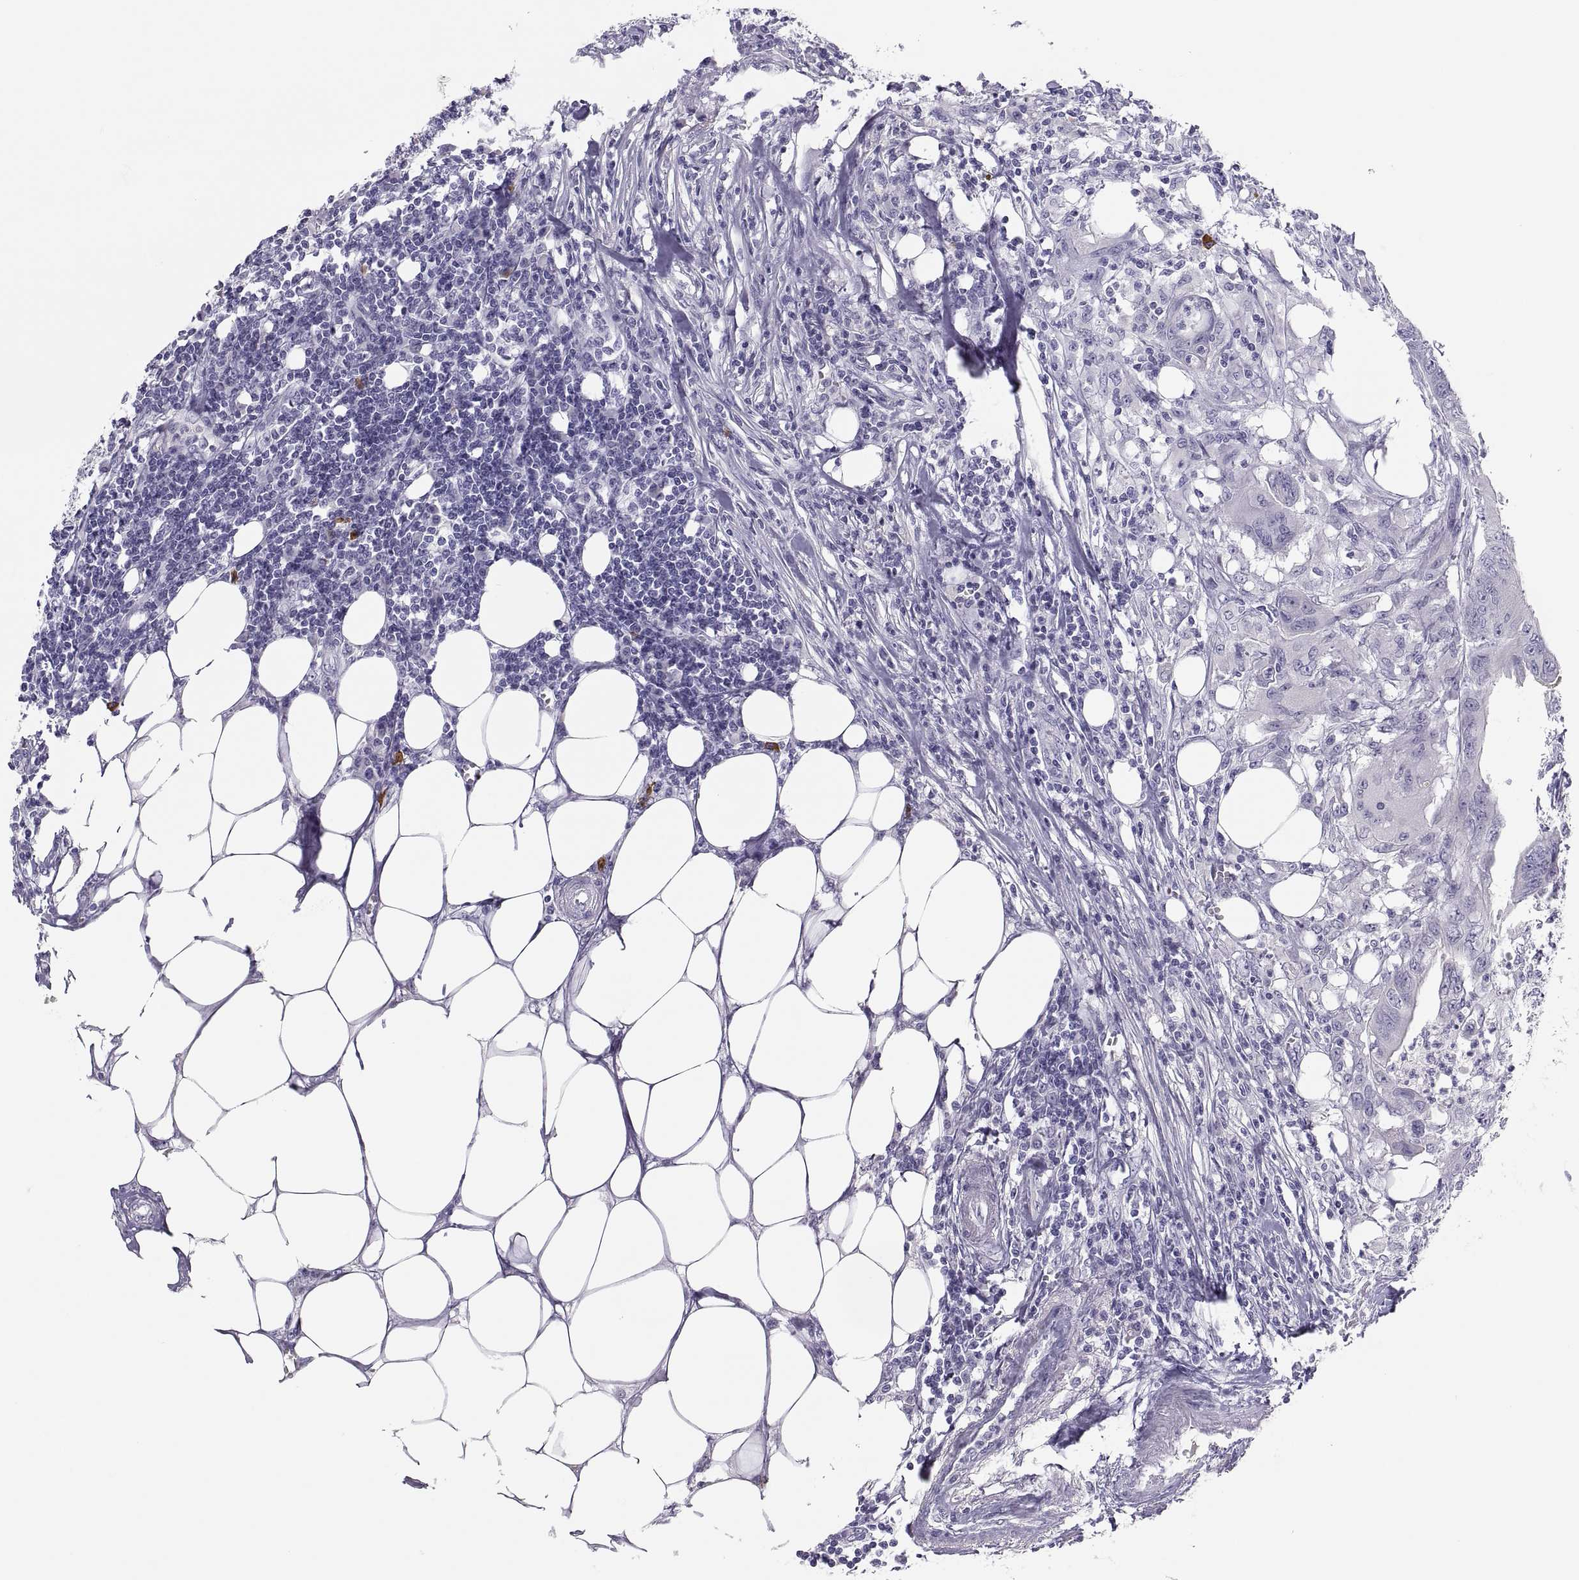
{"staining": {"intensity": "negative", "quantity": "none", "location": "none"}, "tissue": "colorectal cancer", "cell_type": "Tumor cells", "image_type": "cancer", "snomed": [{"axis": "morphology", "description": "Adenocarcinoma, NOS"}, {"axis": "topography", "description": "Colon"}], "caption": "This is an IHC image of colorectal cancer (adenocarcinoma). There is no expression in tumor cells.", "gene": "MAGEB2", "patient": {"sex": "male", "age": 84}}